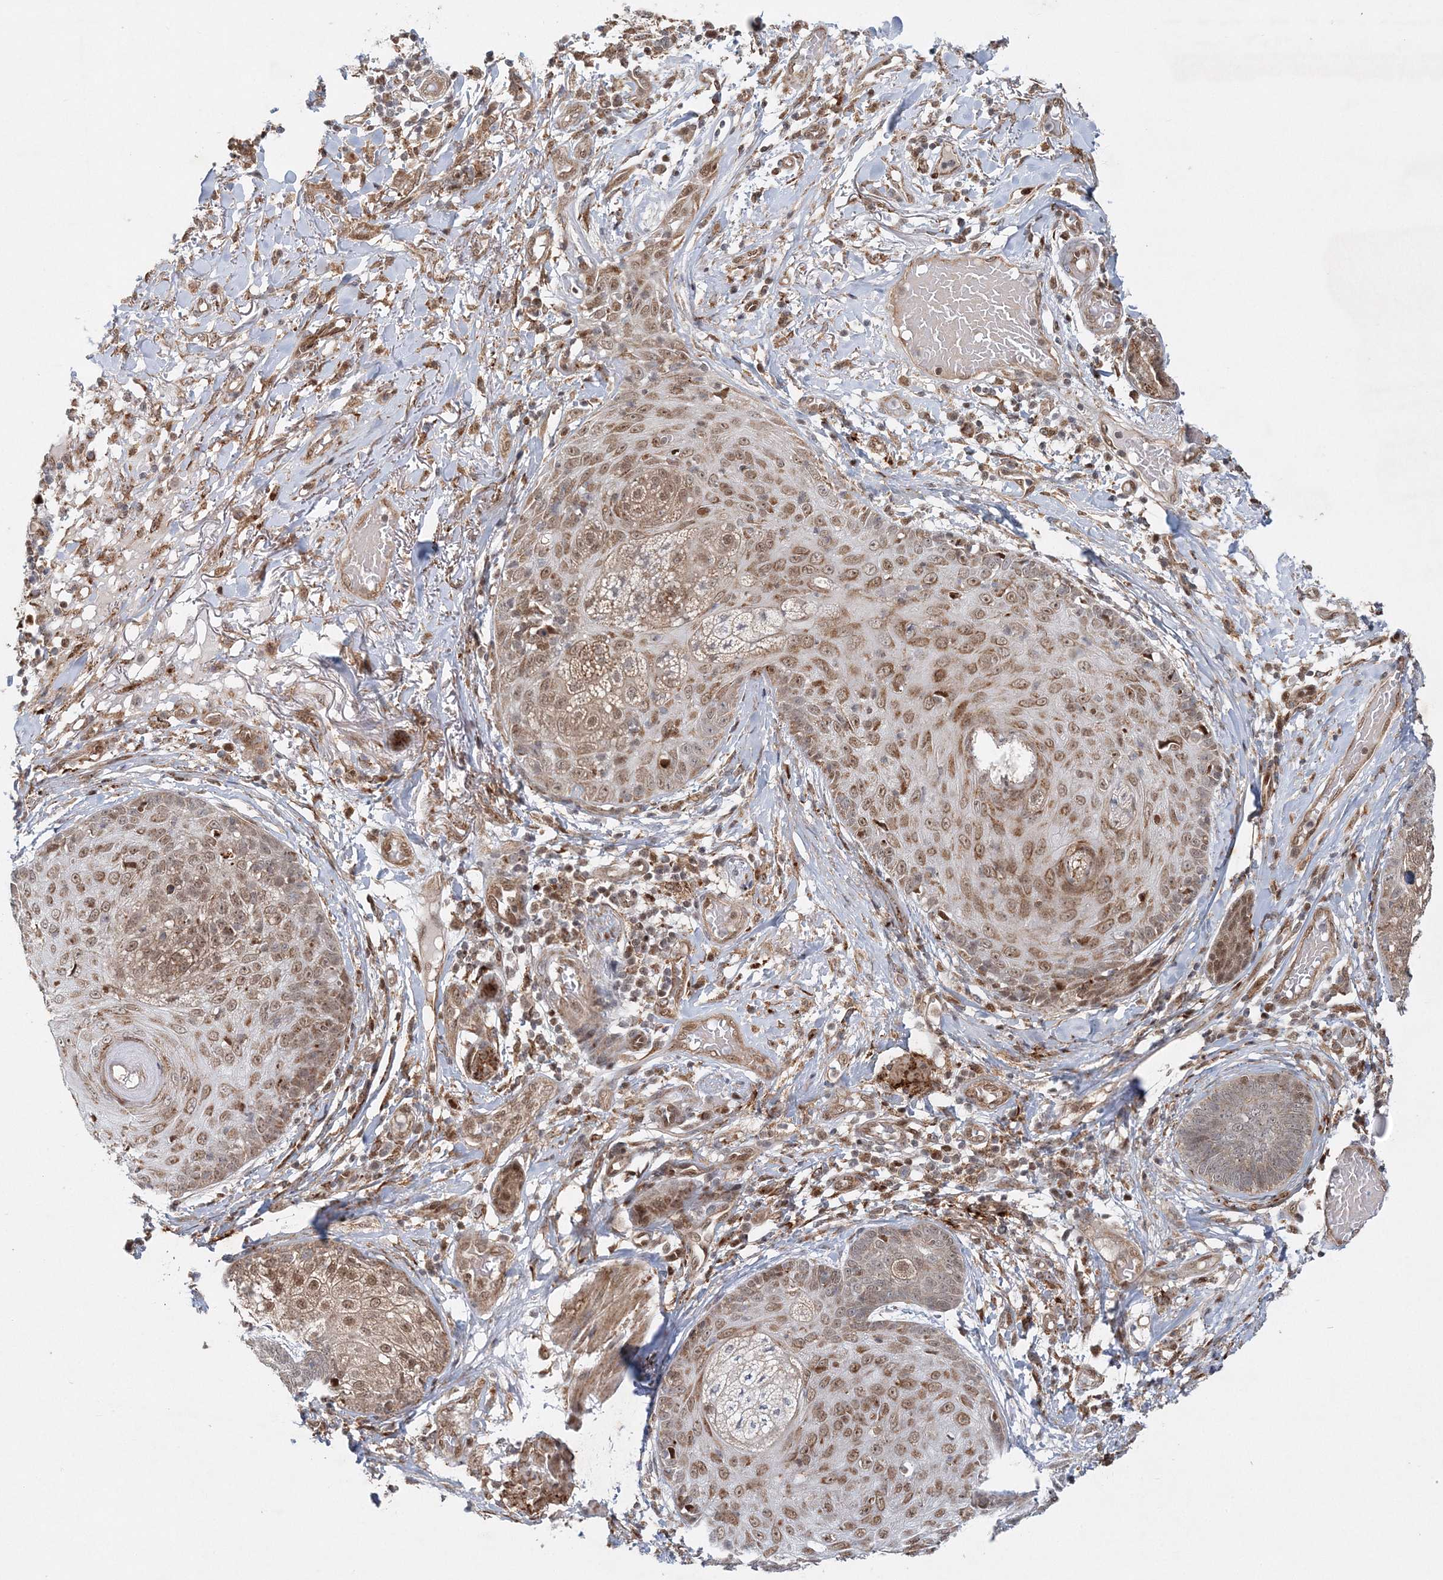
{"staining": {"intensity": "moderate", "quantity": ">75%", "location": "cytoplasmic/membranous,nuclear"}, "tissue": "skin cancer", "cell_type": "Tumor cells", "image_type": "cancer", "snomed": [{"axis": "morphology", "description": "Squamous cell carcinoma, NOS"}, {"axis": "topography", "description": "Skin"}], "caption": "DAB immunohistochemical staining of human skin cancer (squamous cell carcinoma) demonstrates moderate cytoplasmic/membranous and nuclear protein positivity in about >75% of tumor cells.", "gene": "RAB11FIP2", "patient": {"sex": "female", "age": 88}}